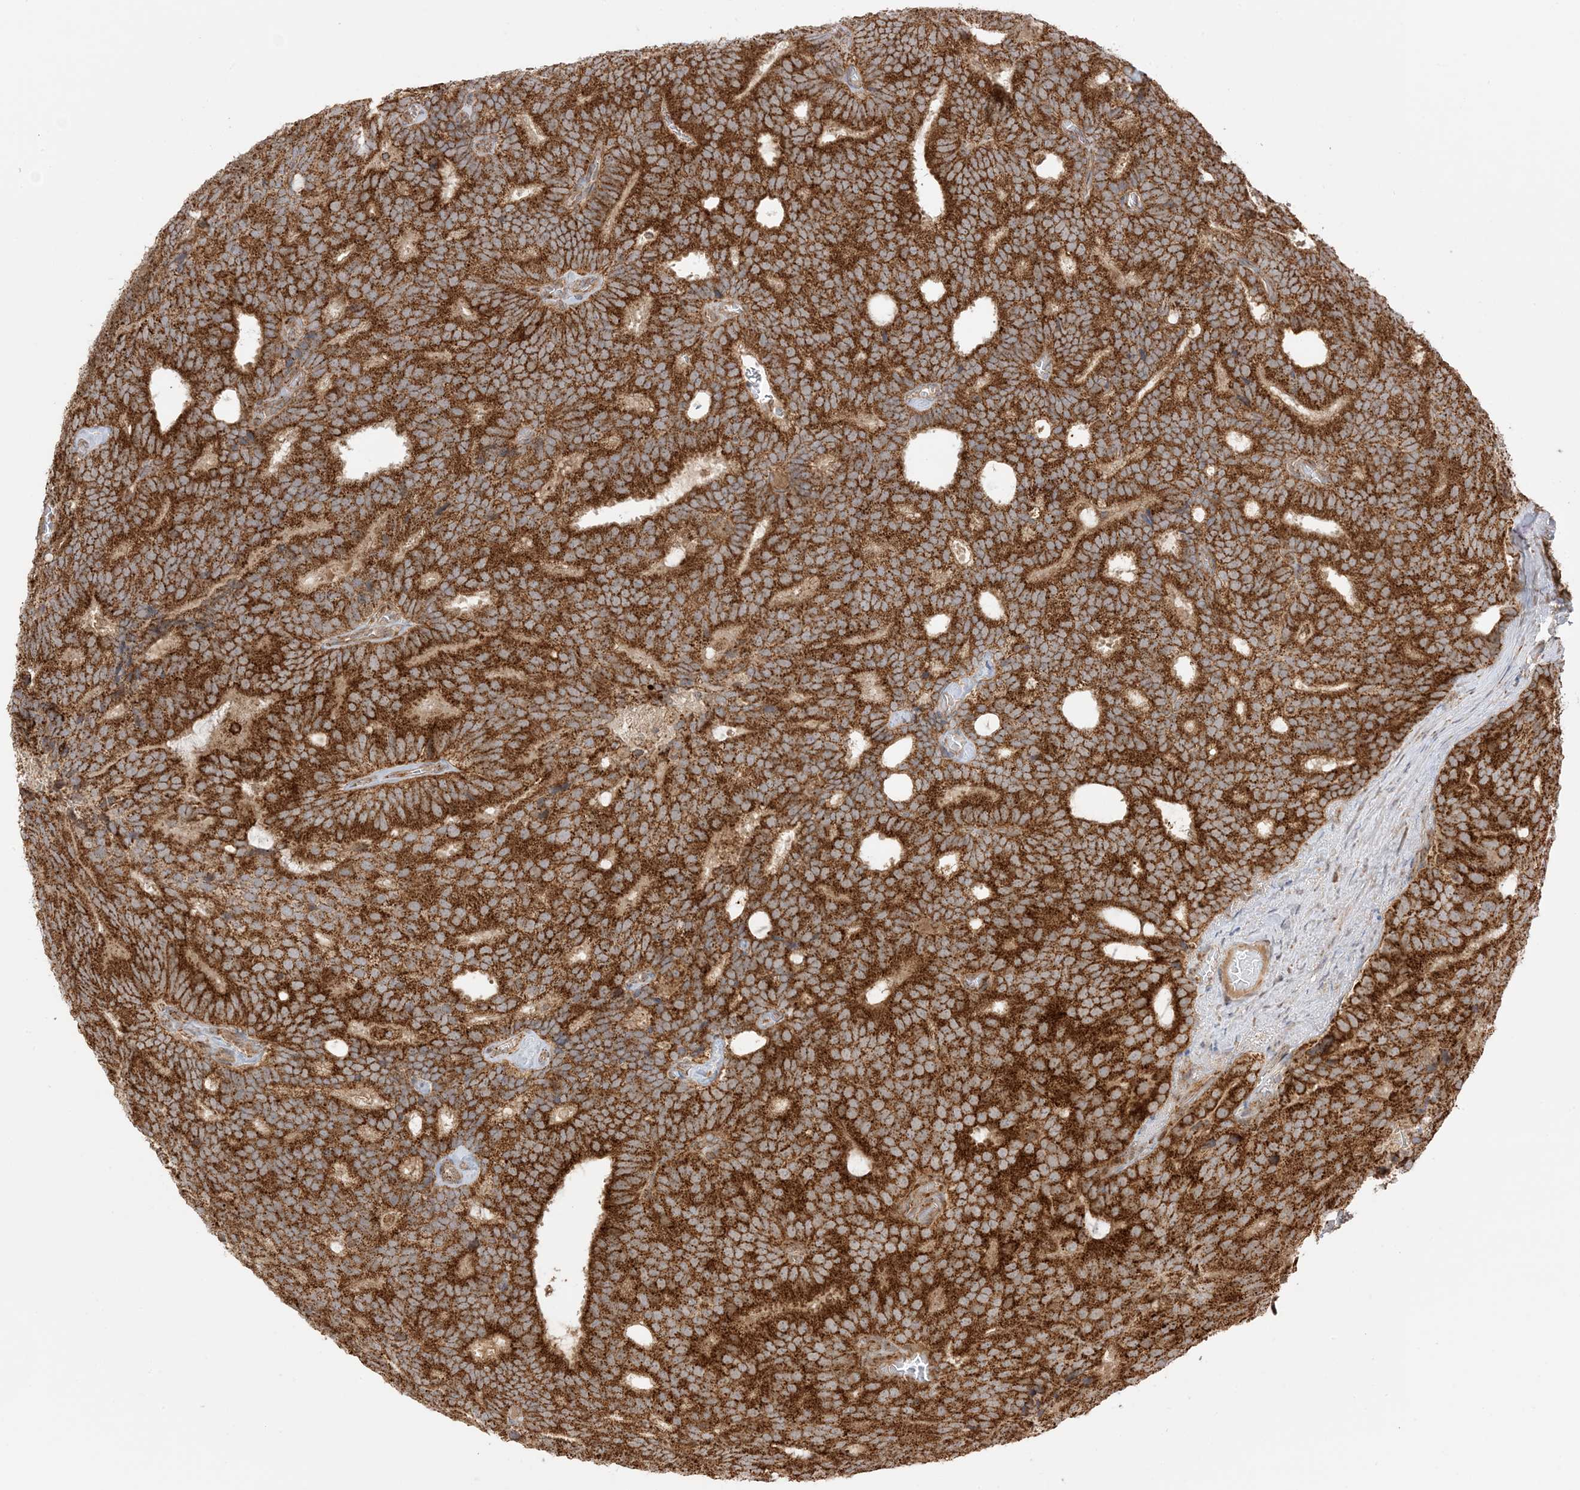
{"staining": {"intensity": "strong", "quantity": ">75%", "location": "cytoplasmic/membranous"}, "tissue": "prostate cancer", "cell_type": "Tumor cells", "image_type": "cancer", "snomed": [{"axis": "morphology", "description": "Adenocarcinoma, Low grade"}, {"axis": "topography", "description": "Prostate"}], "caption": "A high amount of strong cytoplasmic/membranous positivity is identified in about >75% of tumor cells in prostate cancer (adenocarcinoma (low-grade)) tissue.", "gene": "N4BP3", "patient": {"sex": "male", "age": 71}}